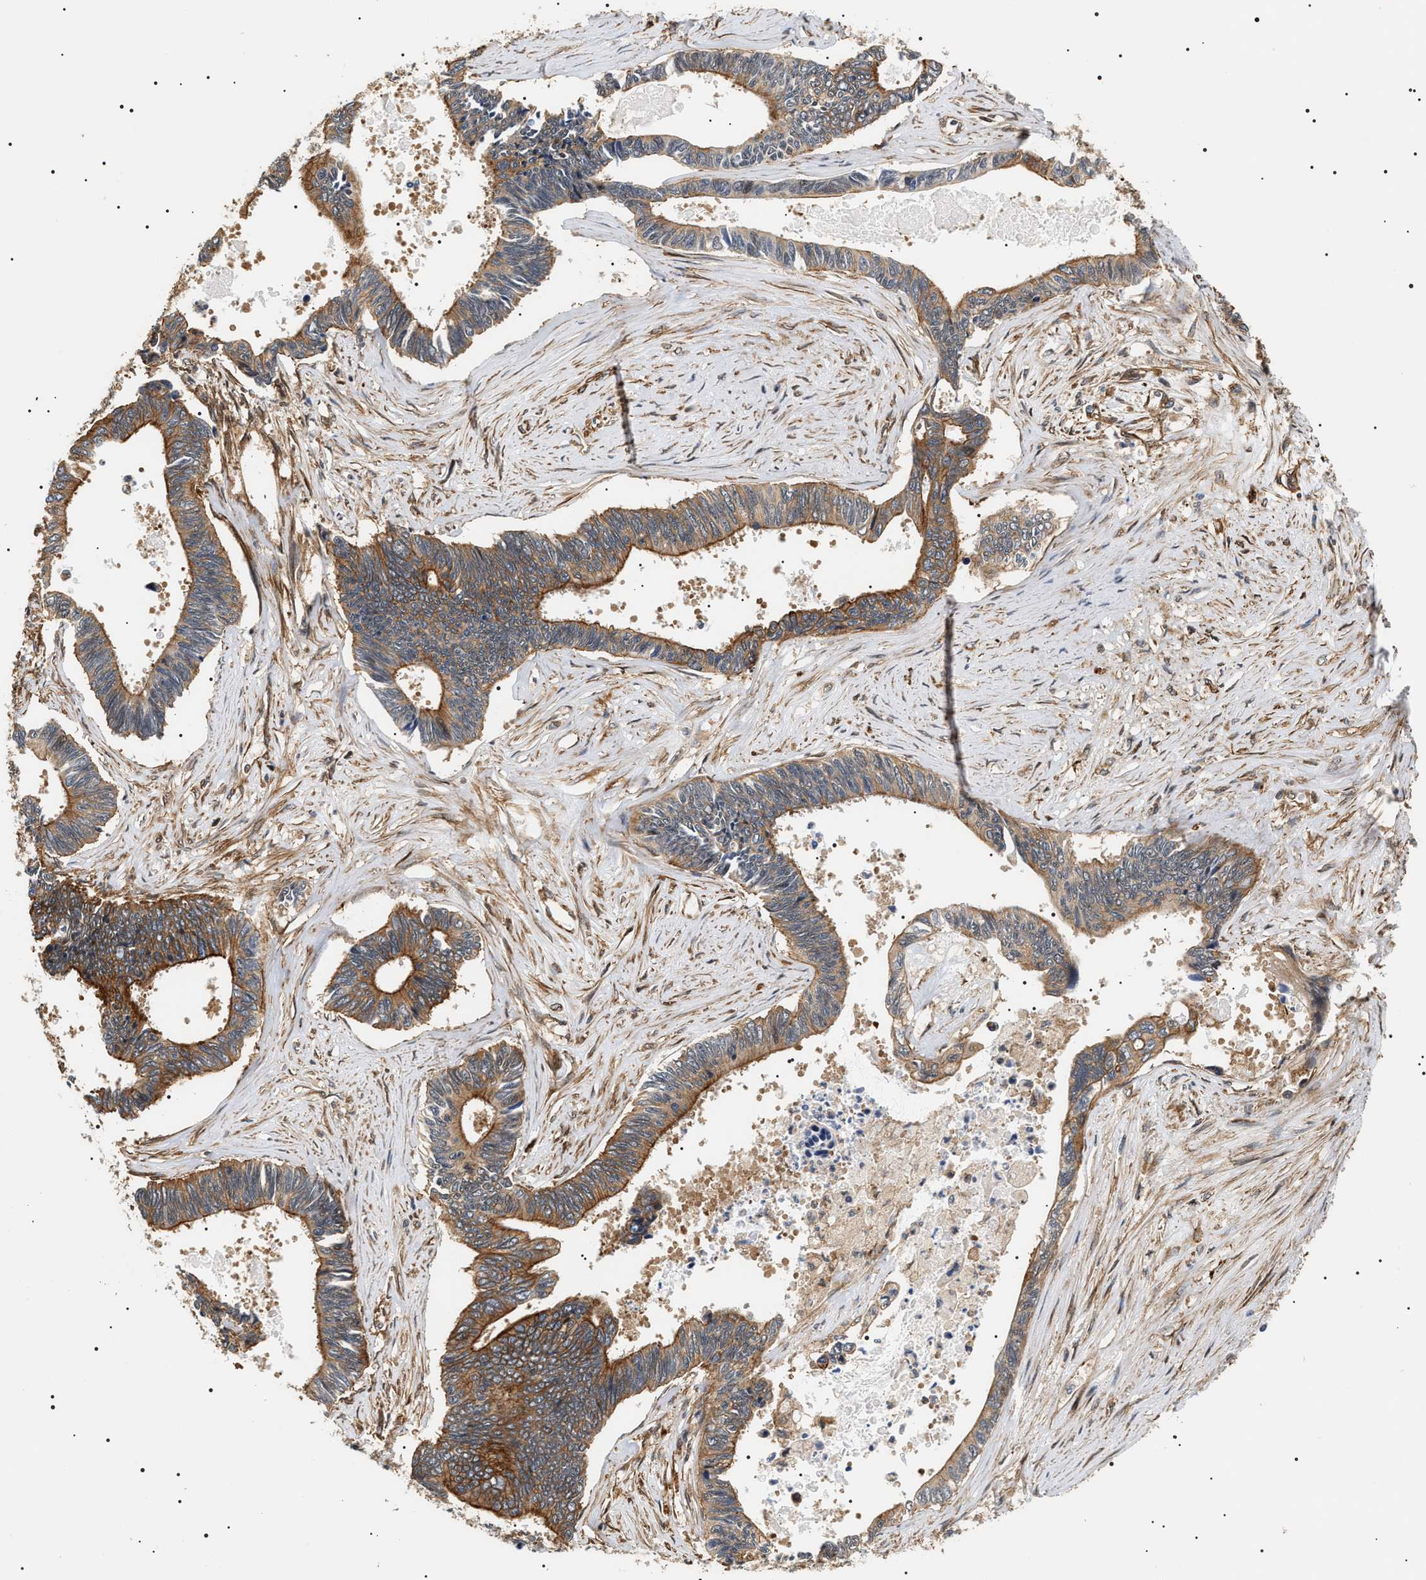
{"staining": {"intensity": "strong", "quantity": ">75%", "location": "cytoplasmic/membranous"}, "tissue": "pancreatic cancer", "cell_type": "Tumor cells", "image_type": "cancer", "snomed": [{"axis": "morphology", "description": "Adenocarcinoma, NOS"}, {"axis": "topography", "description": "Pancreas"}], "caption": "Human pancreatic cancer (adenocarcinoma) stained with a brown dye shows strong cytoplasmic/membranous positive positivity in approximately >75% of tumor cells.", "gene": "SH3GLB2", "patient": {"sex": "female", "age": 70}}